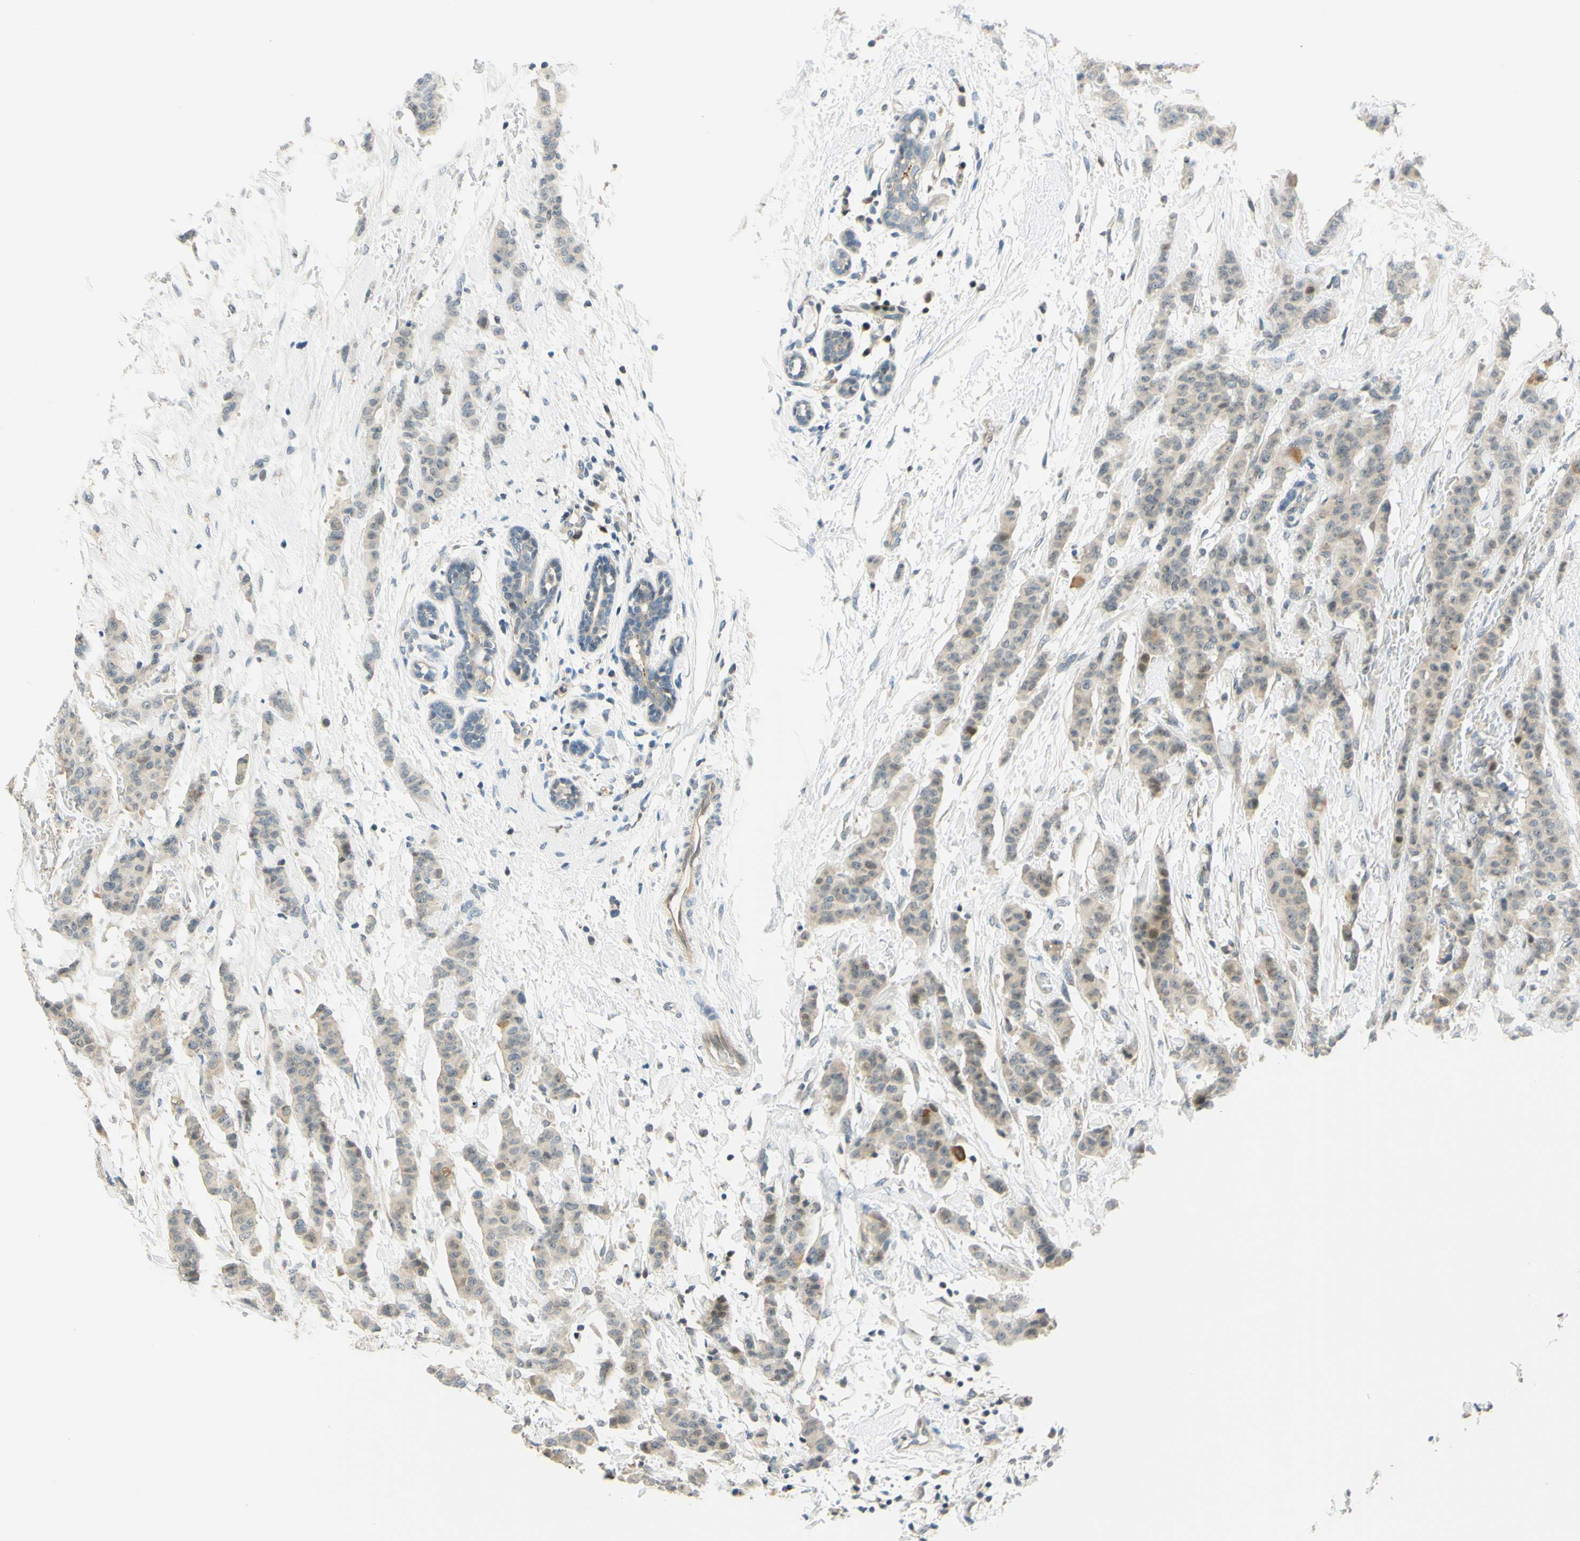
{"staining": {"intensity": "weak", "quantity": "<25%", "location": "cytoplasmic/membranous"}, "tissue": "breast cancer", "cell_type": "Tumor cells", "image_type": "cancer", "snomed": [{"axis": "morphology", "description": "Normal tissue, NOS"}, {"axis": "morphology", "description": "Duct carcinoma"}, {"axis": "topography", "description": "Breast"}], "caption": "DAB (3,3'-diaminobenzidine) immunohistochemical staining of human breast cancer (intraductal carcinoma) demonstrates no significant positivity in tumor cells.", "gene": "C2CD2L", "patient": {"sex": "female", "age": 40}}